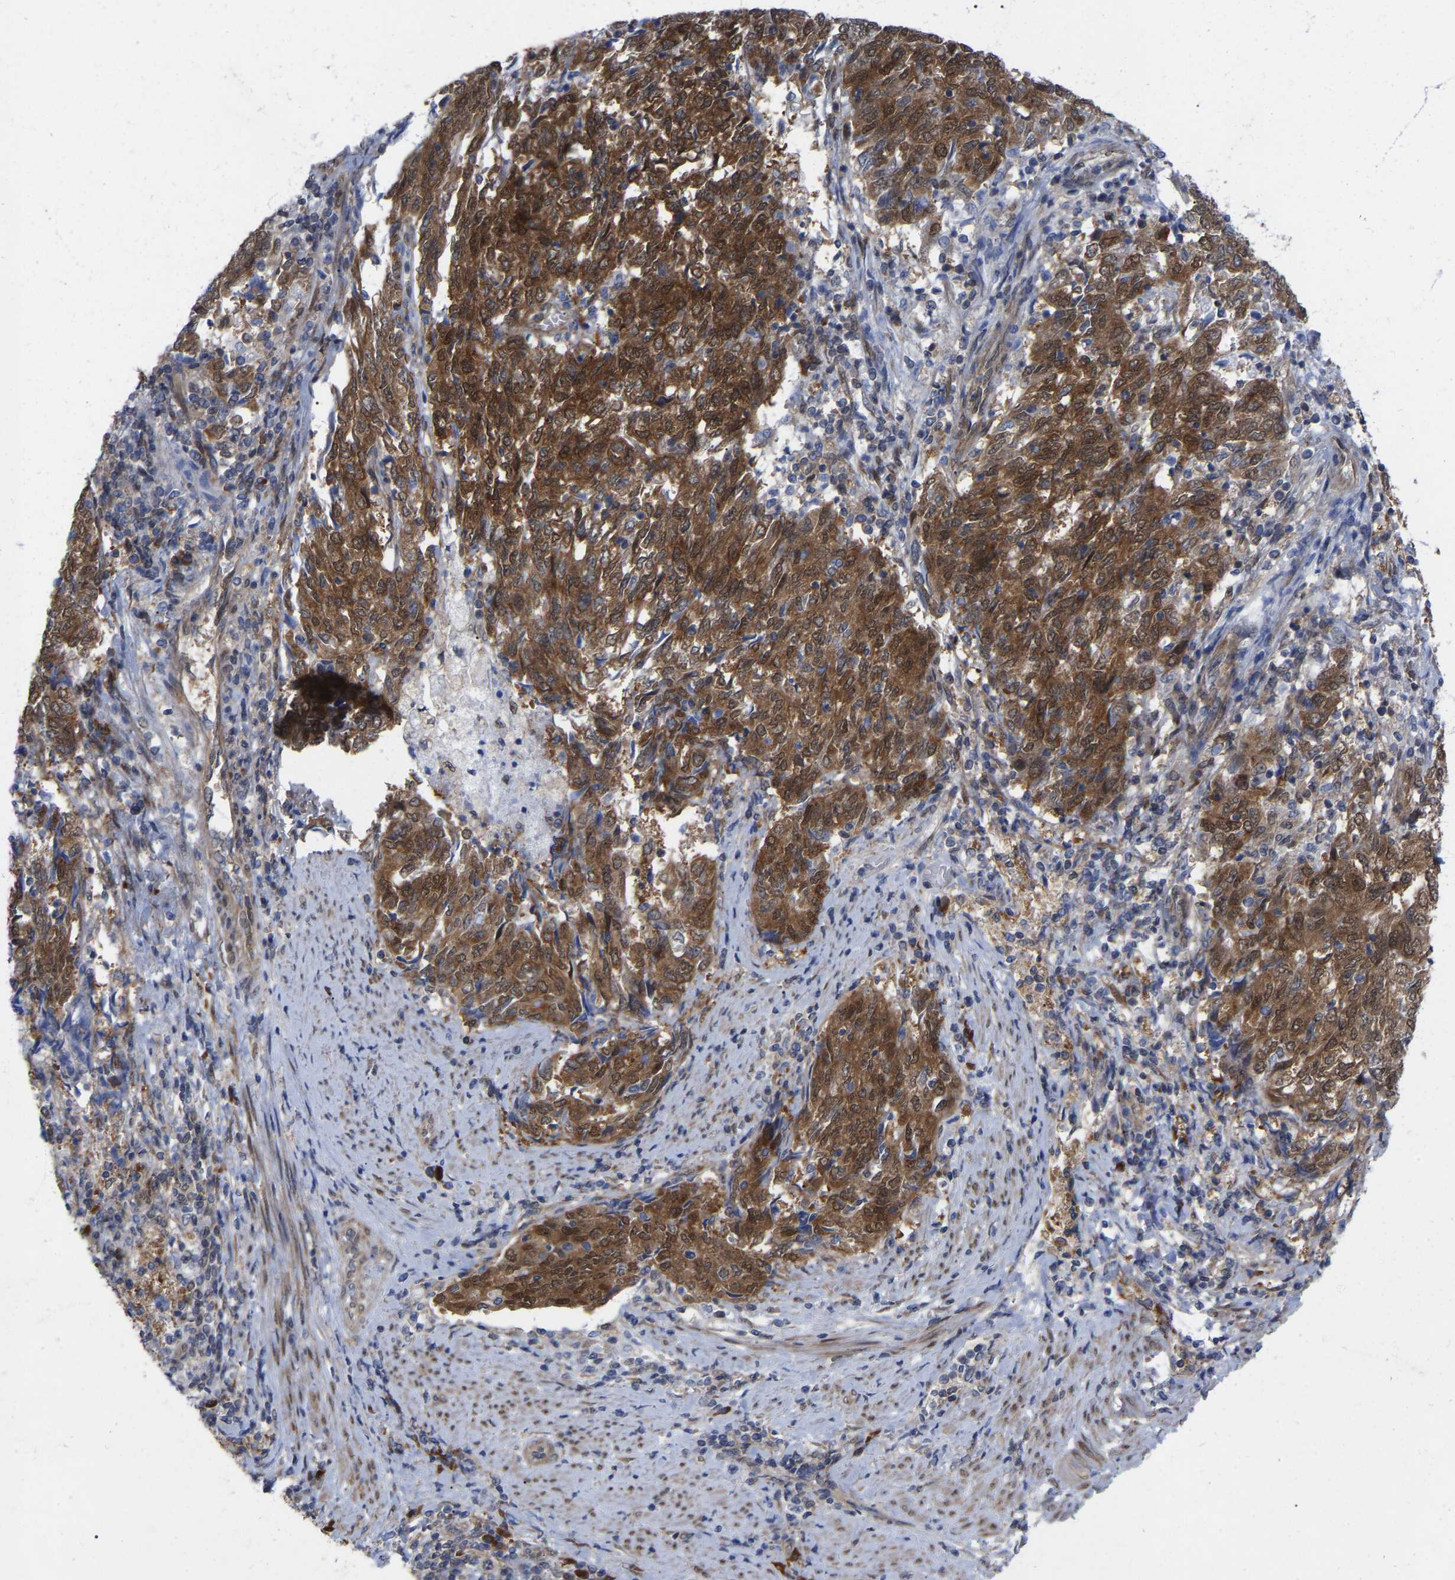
{"staining": {"intensity": "strong", "quantity": ">75%", "location": "cytoplasmic/membranous,nuclear"}, "tissue": "endometrial cancer", "cell_type": "Tumor cells", "image_type": "cancer", "snomed": [{"axis": "morphology", "description": "Adenocarcinoma, NOS"}, {"axis": "topography", "description": "Endometrium"}], "caption": "Immunohistochemistry photomicrograph of endometrial adenocarcinoma stained for a protein (brown), which displays high levels of strong cytoplasmic/membranous and nuclear staining in about >75% of tumor cells.", "gene": "UBE4B", "patient": {"sex": "female", "age": 80}}